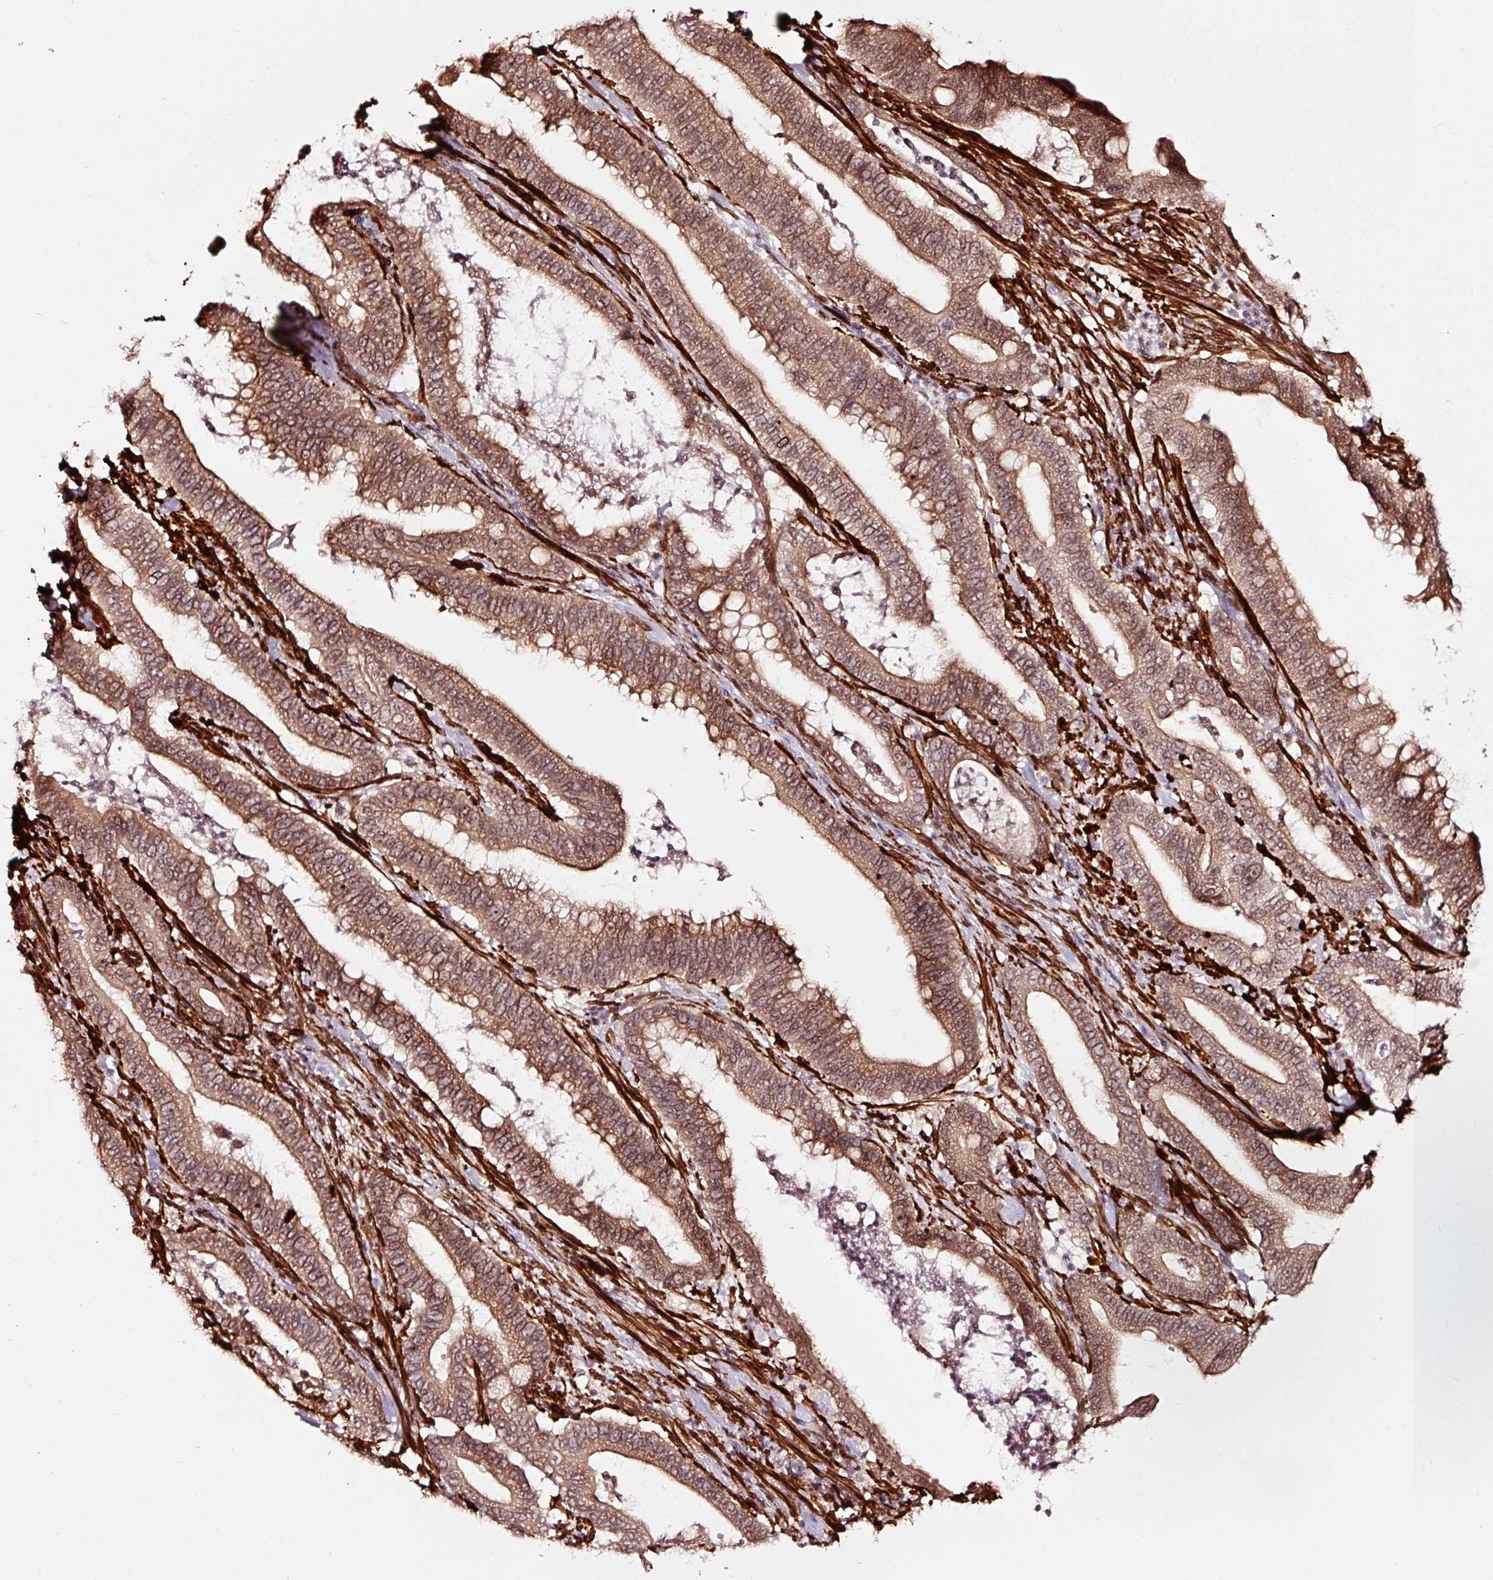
{"staining": {"intensity": "moderate", "quantity": ">75%", "location": "cytoplasmic/membranous,nuclear"}, "tissue": "pancreatic cancer", "cell_type": "Tumor cells", "image_type": "cancer", "snomed": [{"axis": "morphology", "description": "Adenocarcinoma, NOS"}, {"axis": "topography", "description": "Pancreas"}], "caption": "Human pancreatic cancer stained with a protein marker exhibits moderate staining in tumor cells.", "gene": "TPM1", "patient": {"sex": "male", "age": 71}}